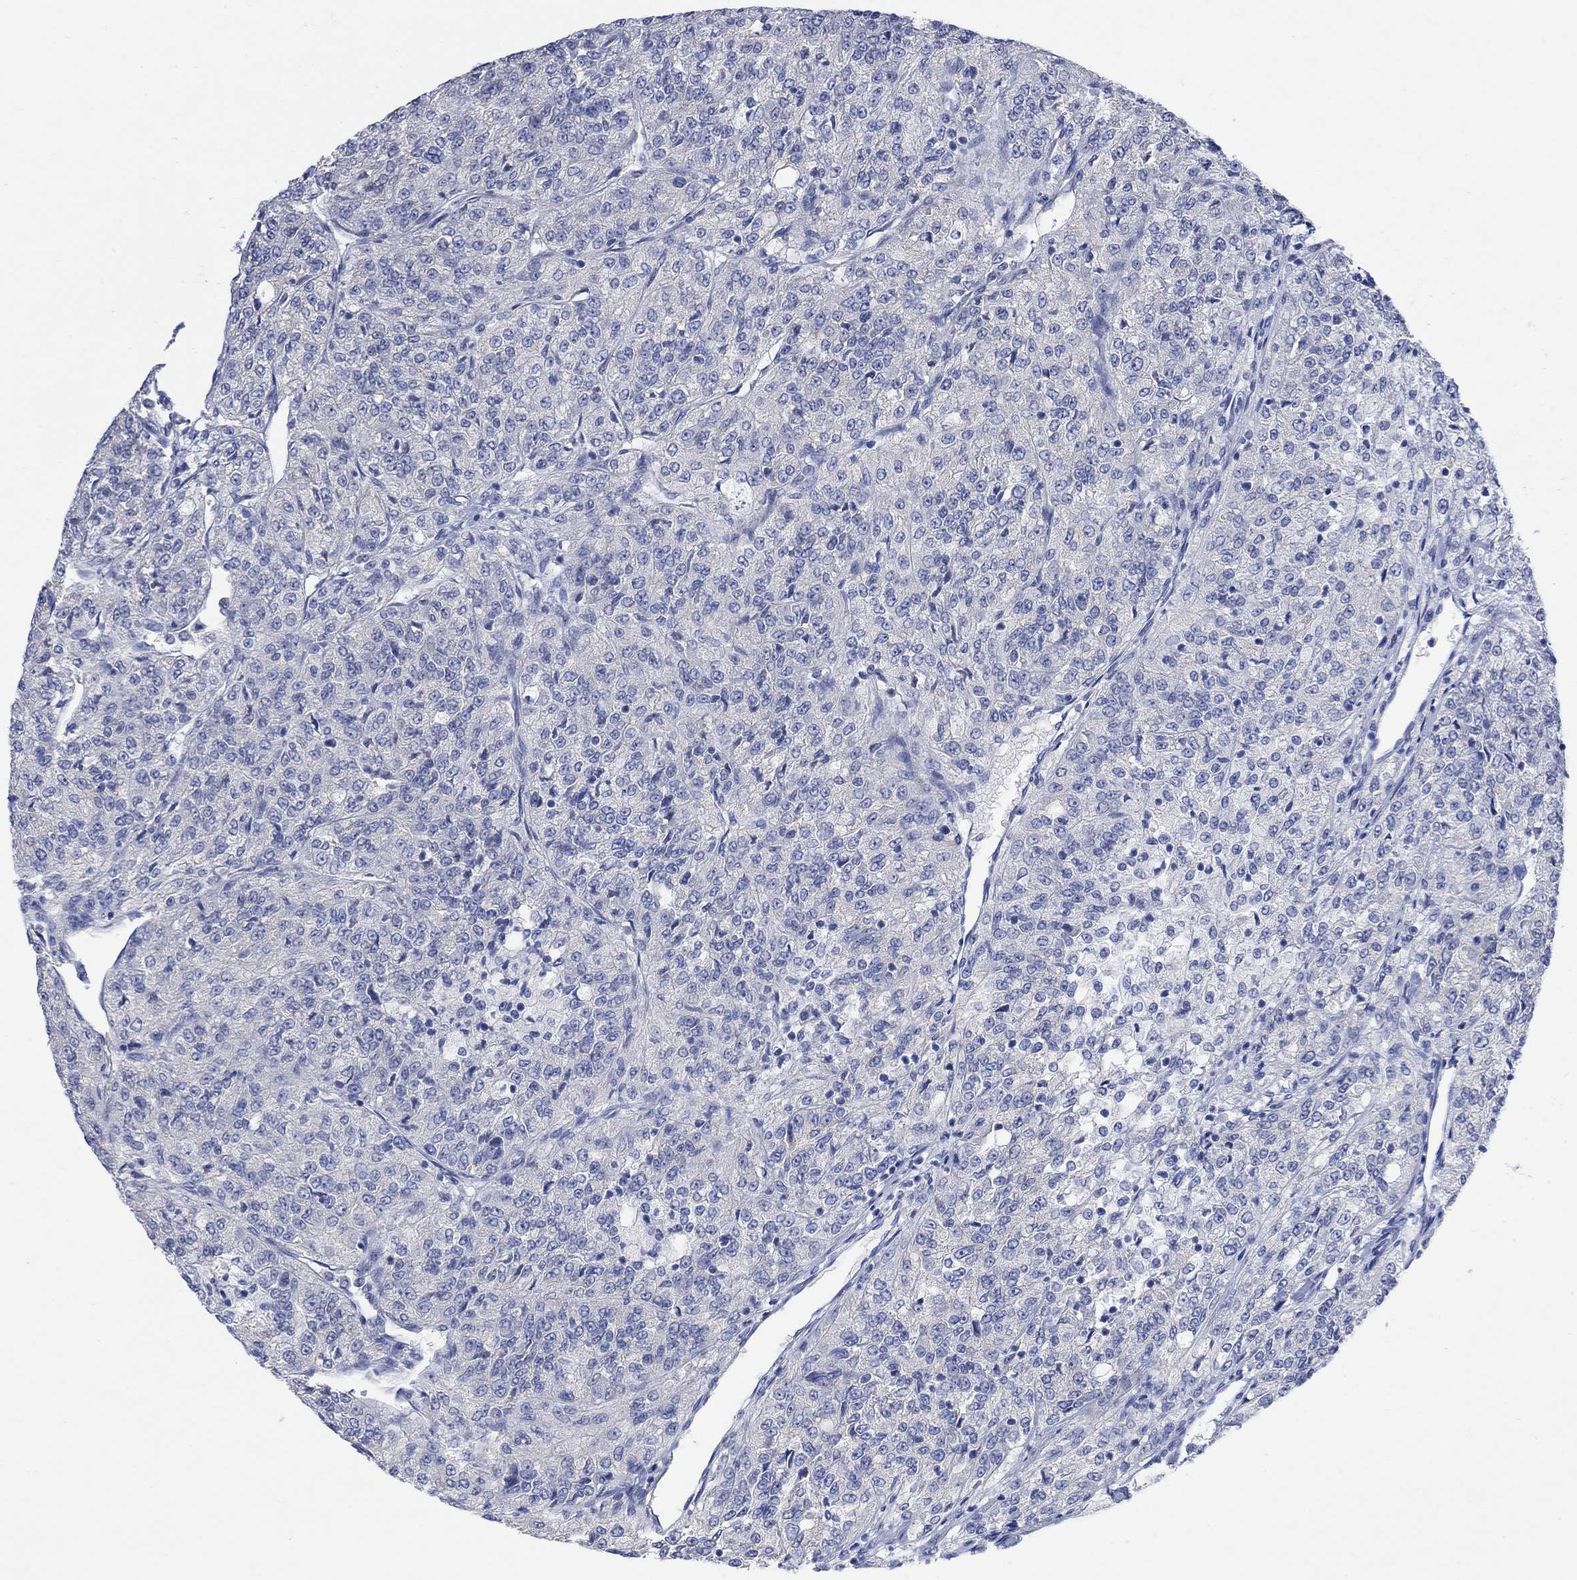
{"staining": {"intensity": "negative", "quantity": "none", "location": "none"}, "tissue": "renal cancer", "cell_type": "Tumor cells", "image_type": "cancer", "snomed": [{"axis": "morphology", "description": "Adenocarcinoma, NOS"}, {"axis": "topography", "description": "Kidney"}], "caption": "Renal cancer (adenocarcinoma) was stained to show a protein in brown. There is no significant expression in tumor cells.", "gene": "FBP2", "patient": {"sex": "female", "age": 63}}